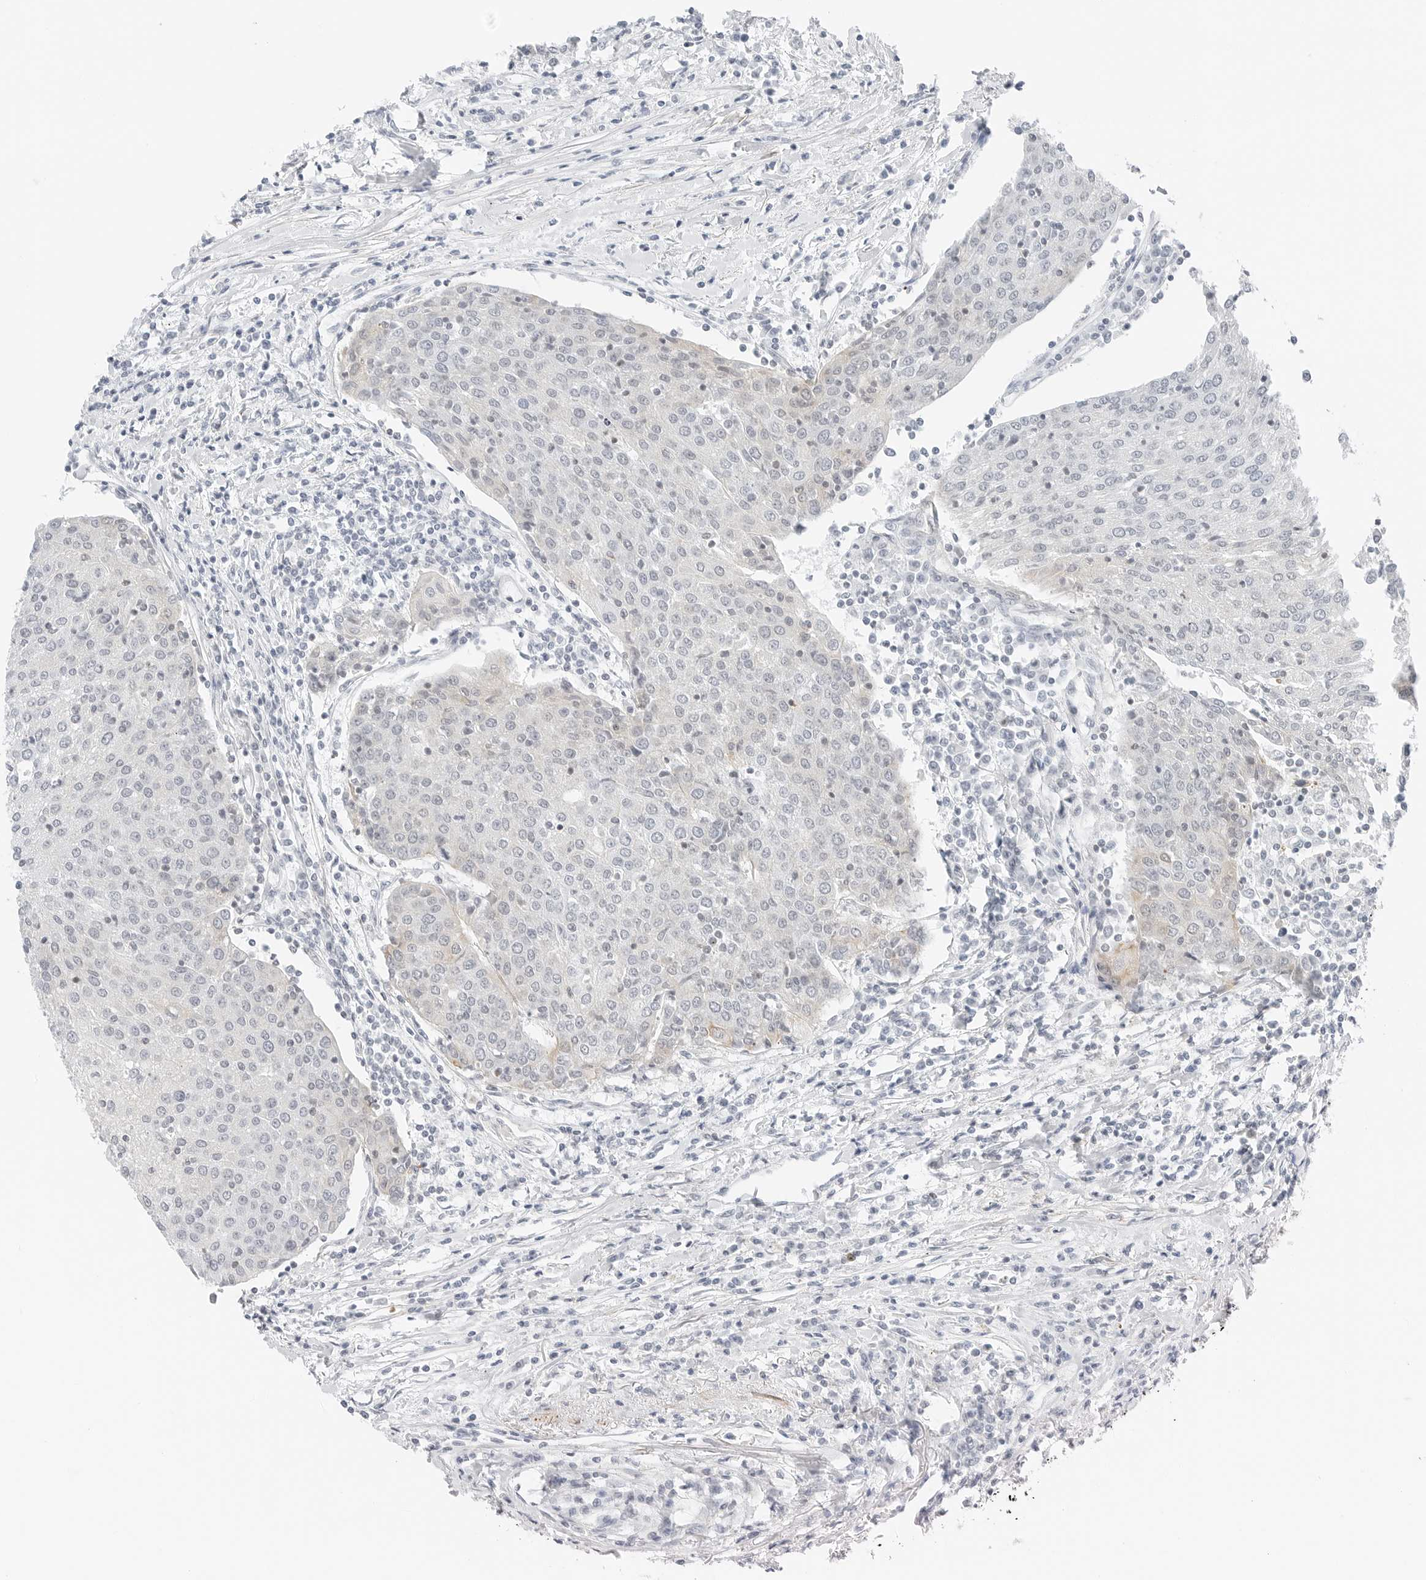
{"staining": {"intensity": "weak", "quantity": "<25%", "location": "cytoplasmic/membranous"}, "tissue": "urothelial cancer", "cell_type": "Tumor cells", "image_type": "cancer", "snomed": [{"axis": "morphology", "description": "Urothelial carcinoma, High grade"}, {"axis": "topography", "description": "Urinary bladder"}], "caption": "The immunohistochemistry (IHC) photomicrograph has no significant positivity in tumor cells of urothelial cancer tissue.", "gene": "IQCC", "patient": {"sex": "female", "age": 85}}